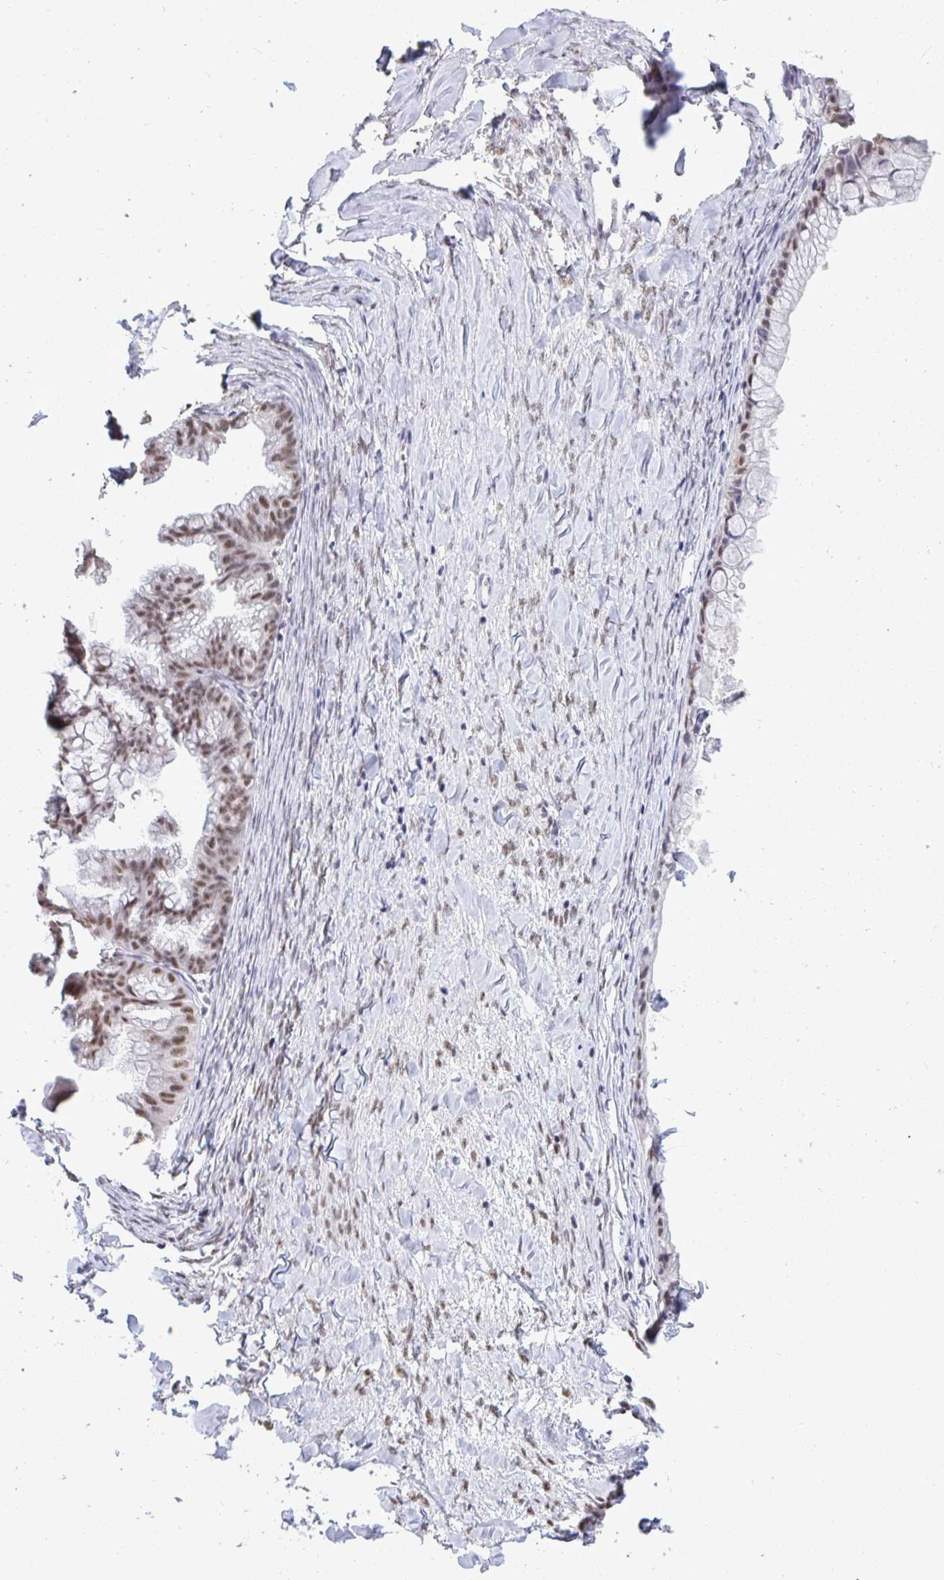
{"staining": {"intensity": "moderate", "quantity": ">75%", "location": "nuclear"}, "tissue": "ovarian cancer", "cell_type": "Tumor cells", "image_type": "cancer", "snomed": [{"axis": "morphology", "description": "Cystadenocarcinoma, mucinous, NOS"}, {"axis": "topography", "description": "Ovary"}], "caption": "A medium amount of moderate nuclear expression is appreciated in about >75% of tumor cells in ovarian mucinous cystadenocarcinoma tissue.", "gene": "PUF60", "patient": {"sex": "female", "age": 35}}